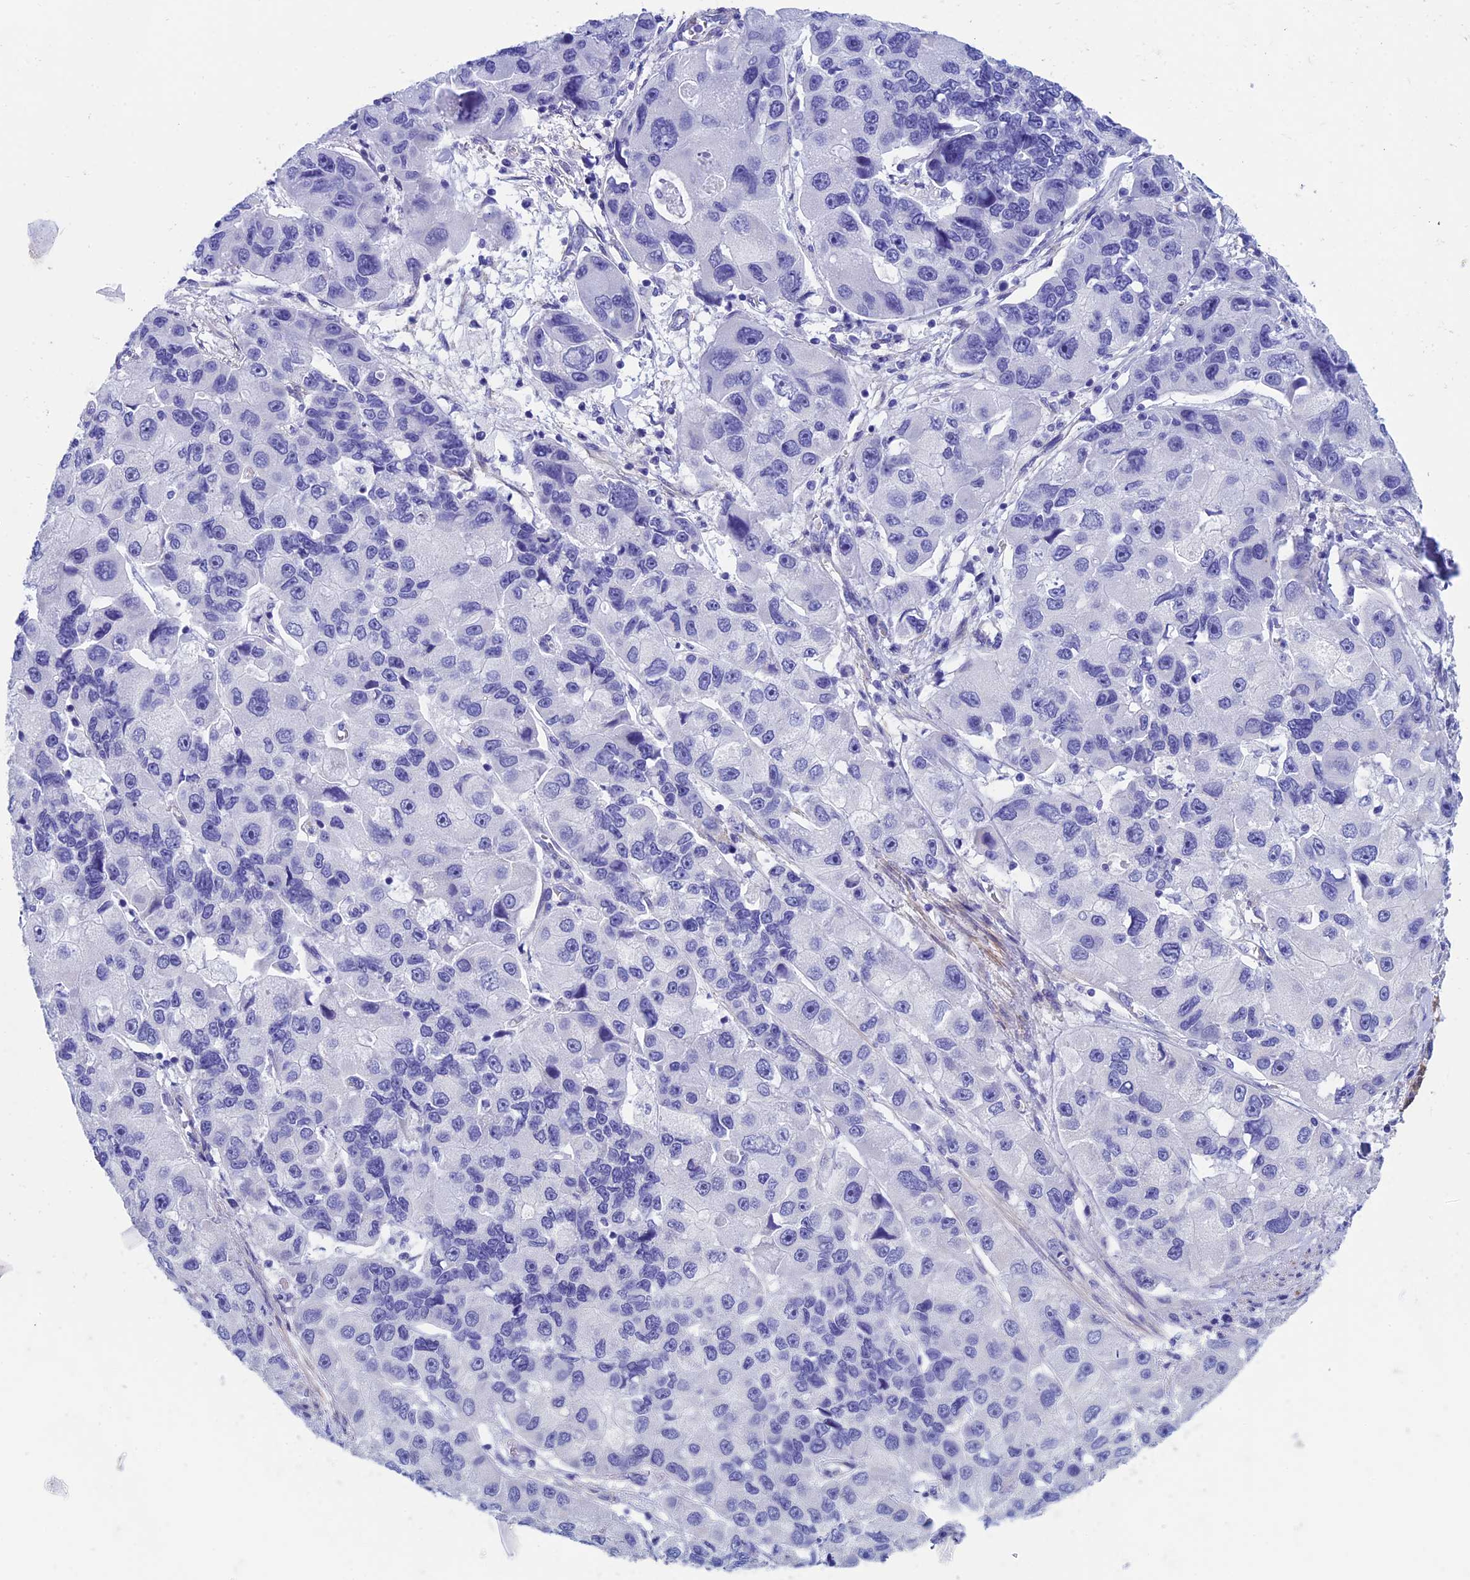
{"staining": {"intensity": "negative", "quantity": "none", "location": "none"}, "tissue": "lung cancer", "cell_type": "Tumor cells", "image_type": "cancer", "snomed": [{"axis": "morphology", "description": "Adenocarcinoma, NOS"}, {"axis": "topography", "description": "Lung"}], "caption": "This is an IHC photomicrograph of human lung cancer (adenocarcinoma). There is no expression in tumor cells.", "gene": "ADH7", "patient": {"sex": "female", "age": 54}}